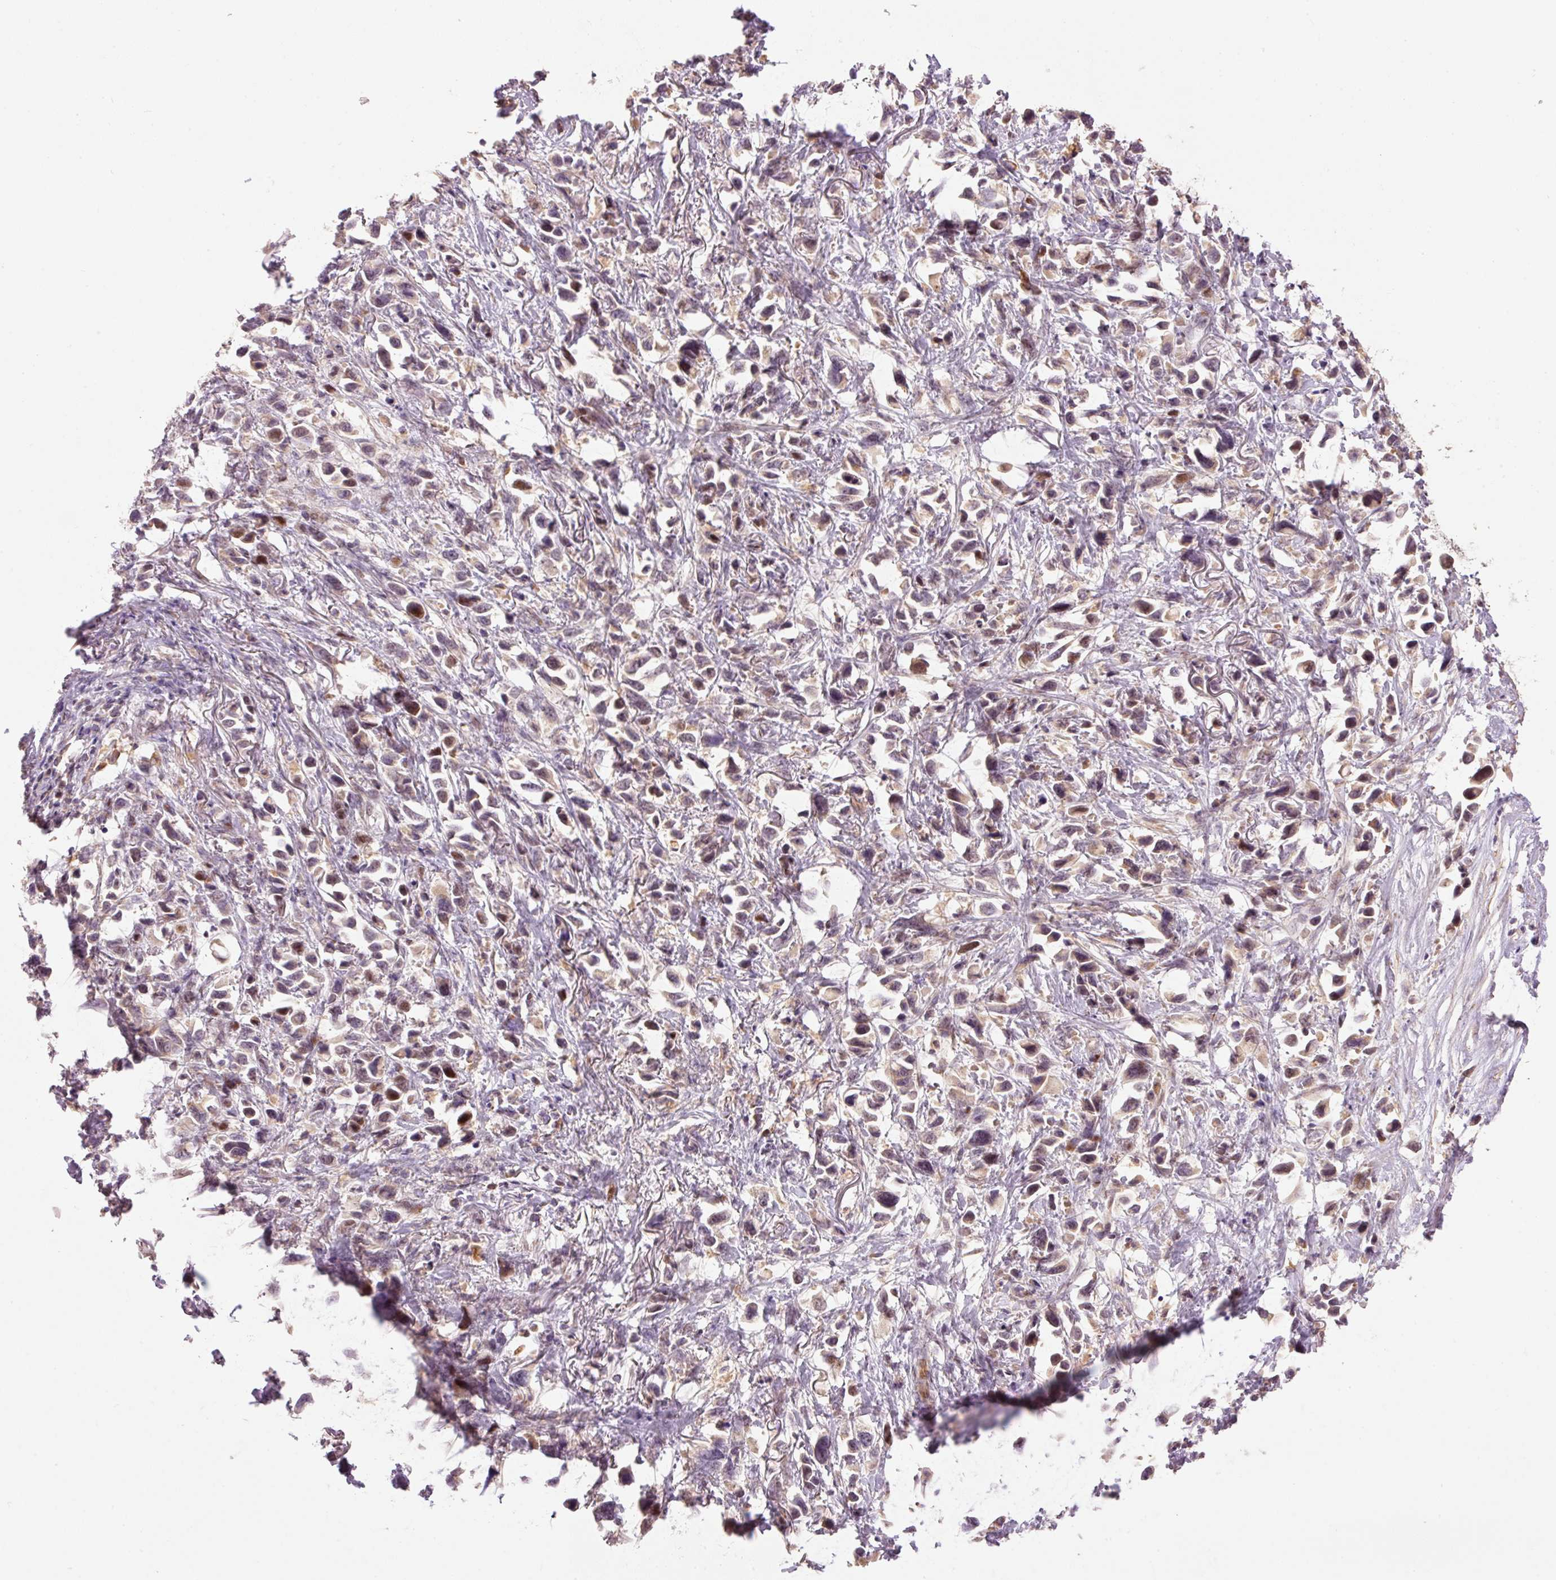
{"staining": {"intensity": "moderate", "quantity": ">75%", "location": "cytoplasmic/membranous,nuclear"}, "tissue": "stomach cancer", "cell_type": "Tumor cells", "image_type": "cancer", "snomed": [{"axis": "morphology", "description": "Adenocarcinoma, NOS"}, {"axis": "topography", "description": "Stomach"}], "caption": "This photomicrograph shows immunohistochemistry staining of adenocarcinoma (stomach), with medium moderate cytoplasmic/membranous and nuclear staining in about >75% of tumor cells.", "gene": "SLC29A3", "patient": {"sex": "female", "age": 81}}